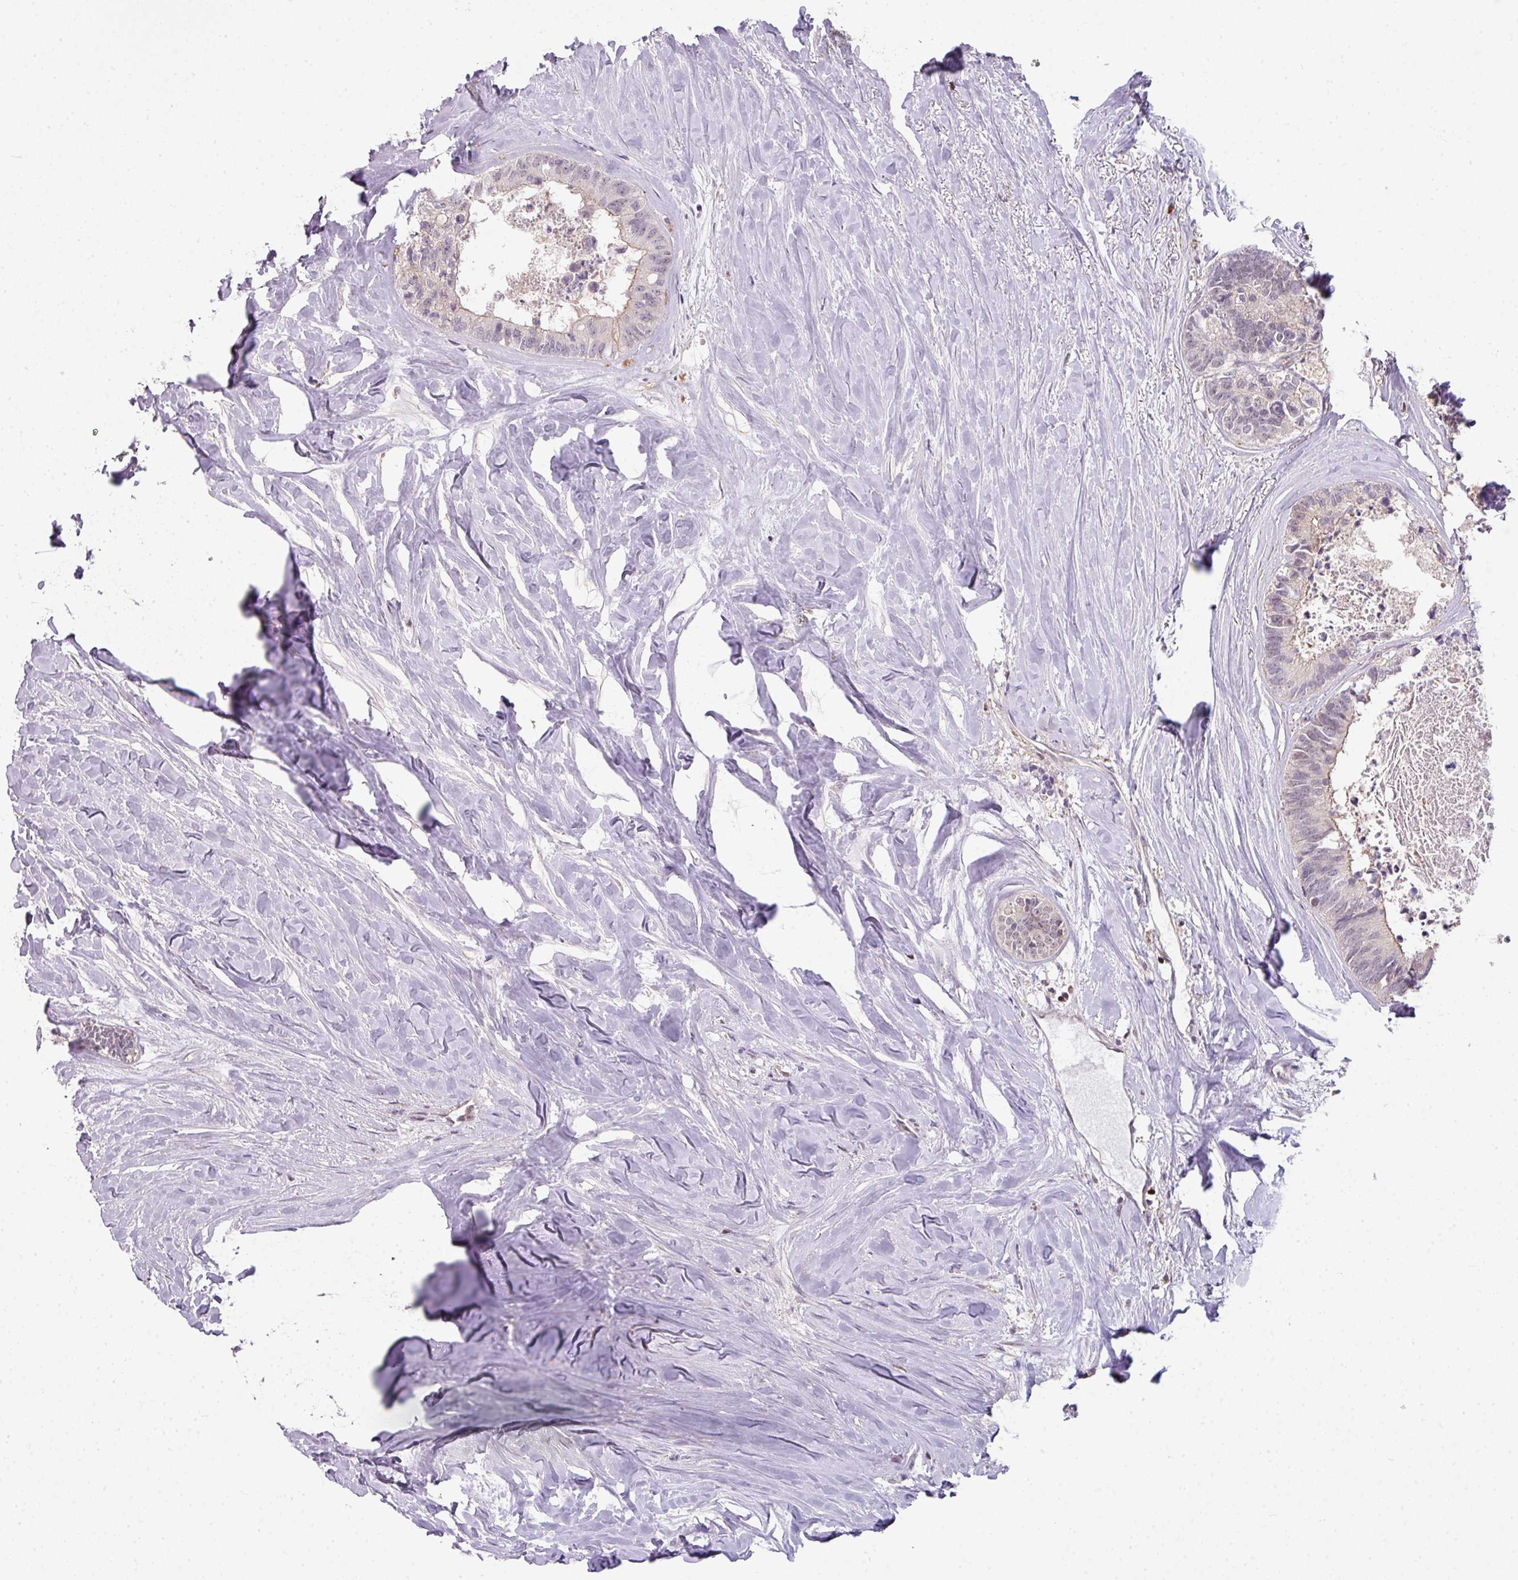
{"staining": {"intensity": "weak", "quantity": "<25%", "location": "cytoplasmic/membranous,nuclear"}, "tissue": "colorectal cancer", "cell_type": "Tumor cells", "image_type": "cancer", "snomed": [{"axis": "morphology", "description": "Adenocarcinoma, NOS"}, {"axis": "topography", "description": "Colon"}, {"axis": "topography", "description": "Rectum"}], "caption": "DAB (3,3'-diaminobenzidine) immunohistochemical staining of human colorectal cancer (adenocarcinoma) exhibits no significant expression in tumor cells.", "gene": "STAT5A", "patient": {"sex": "male", "age": 57}}